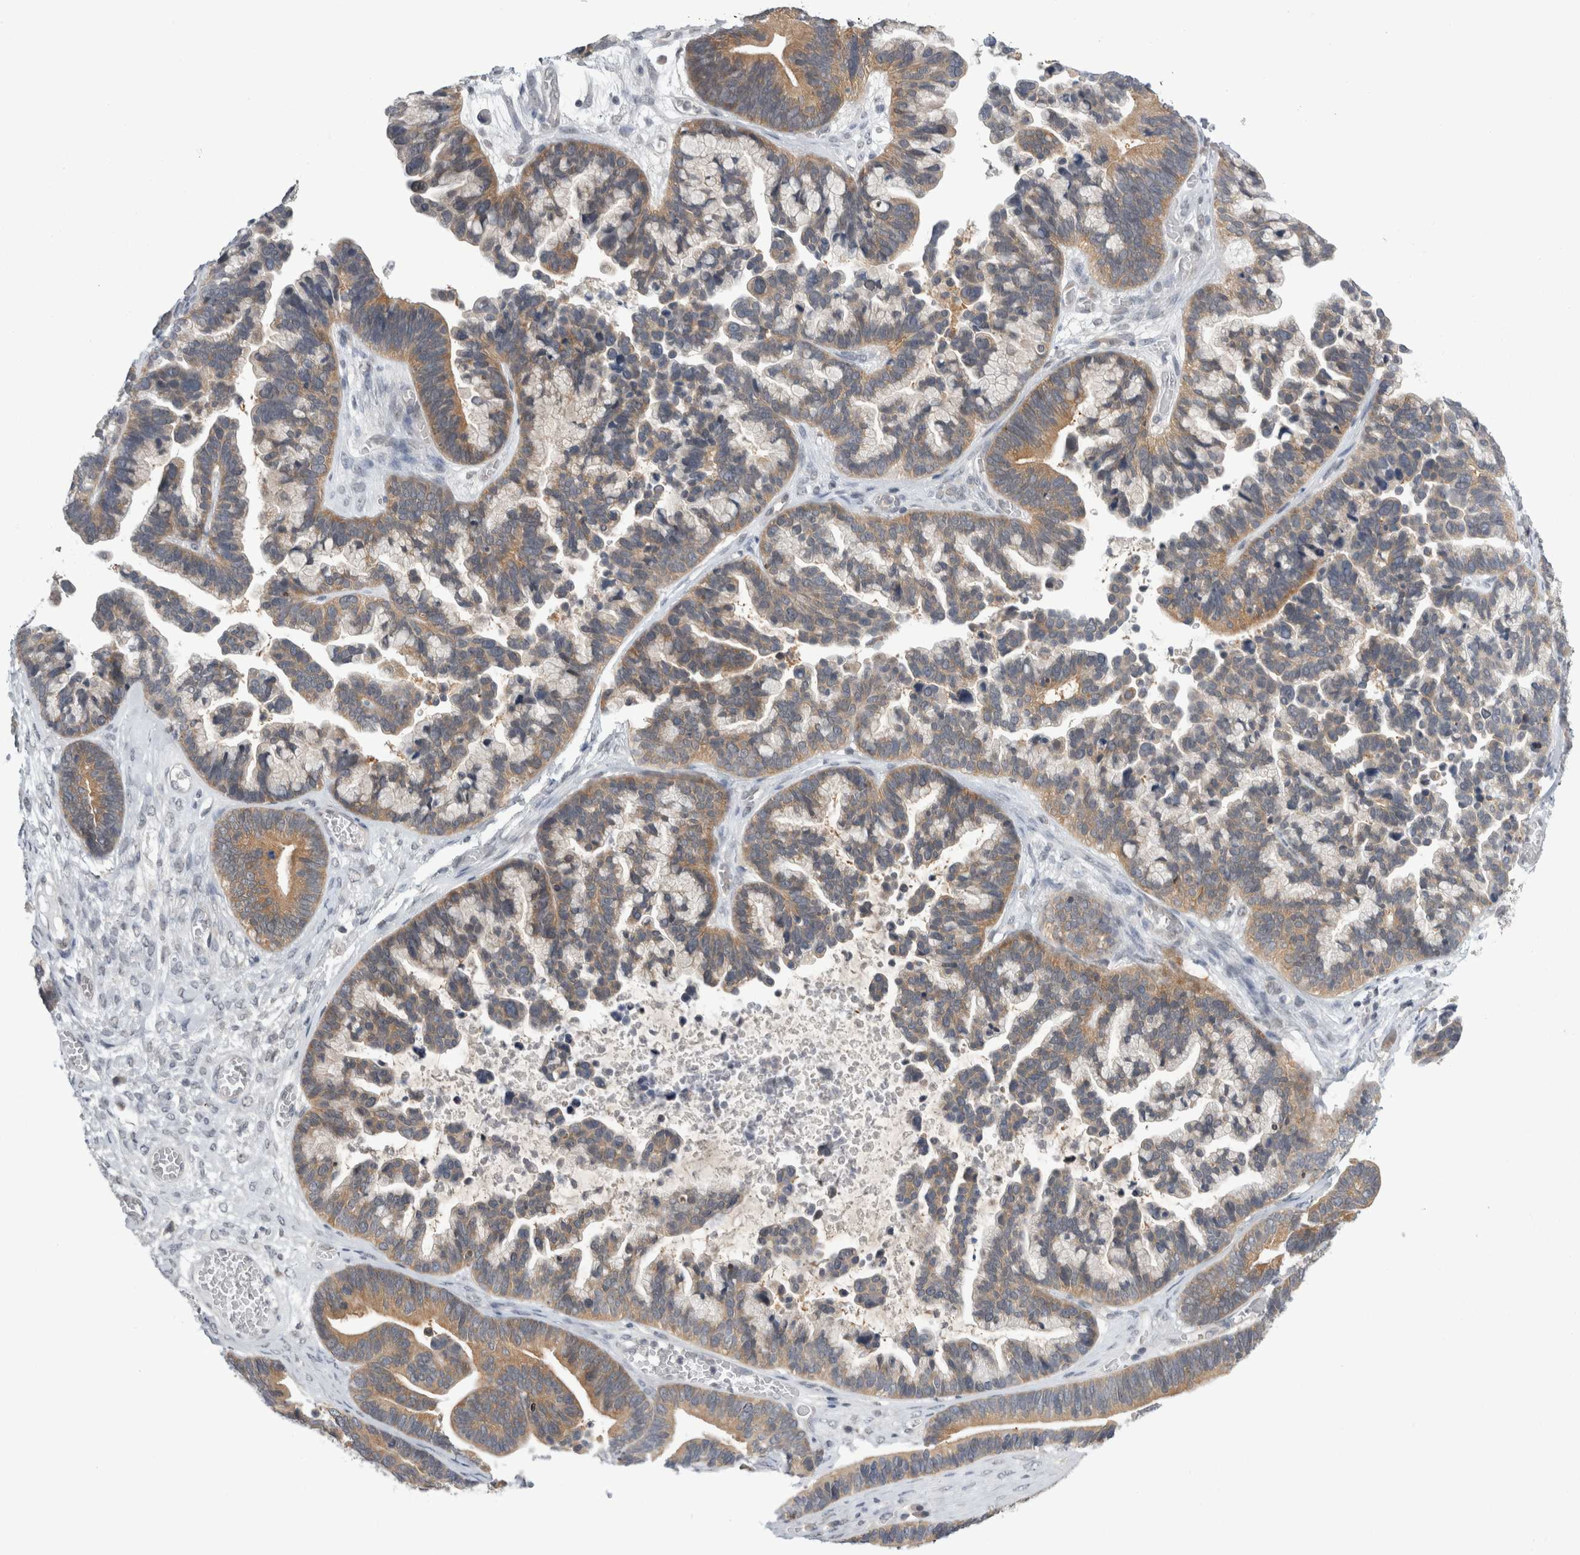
{"staining": {"intensity": "moderate", "quantity": ">75%", "location": "cytoplasmic/membranous"}, "tissue": "ovarian cancer", "cell_type": "Tumor cells", "image_type": "cancer", "snomed": [{"axis": "morphology", "description": "Cystadenocarcinoma, serous, NOS"}, {"axis": "topography", "description": "Ovary"}], "caption": "Ovarian serous cystadenocarcinoma stained with a protein marker displays moderate staining in tumor cells.", "gene": "PSMB2", "patient": {"sex": "female", "age": 56}}